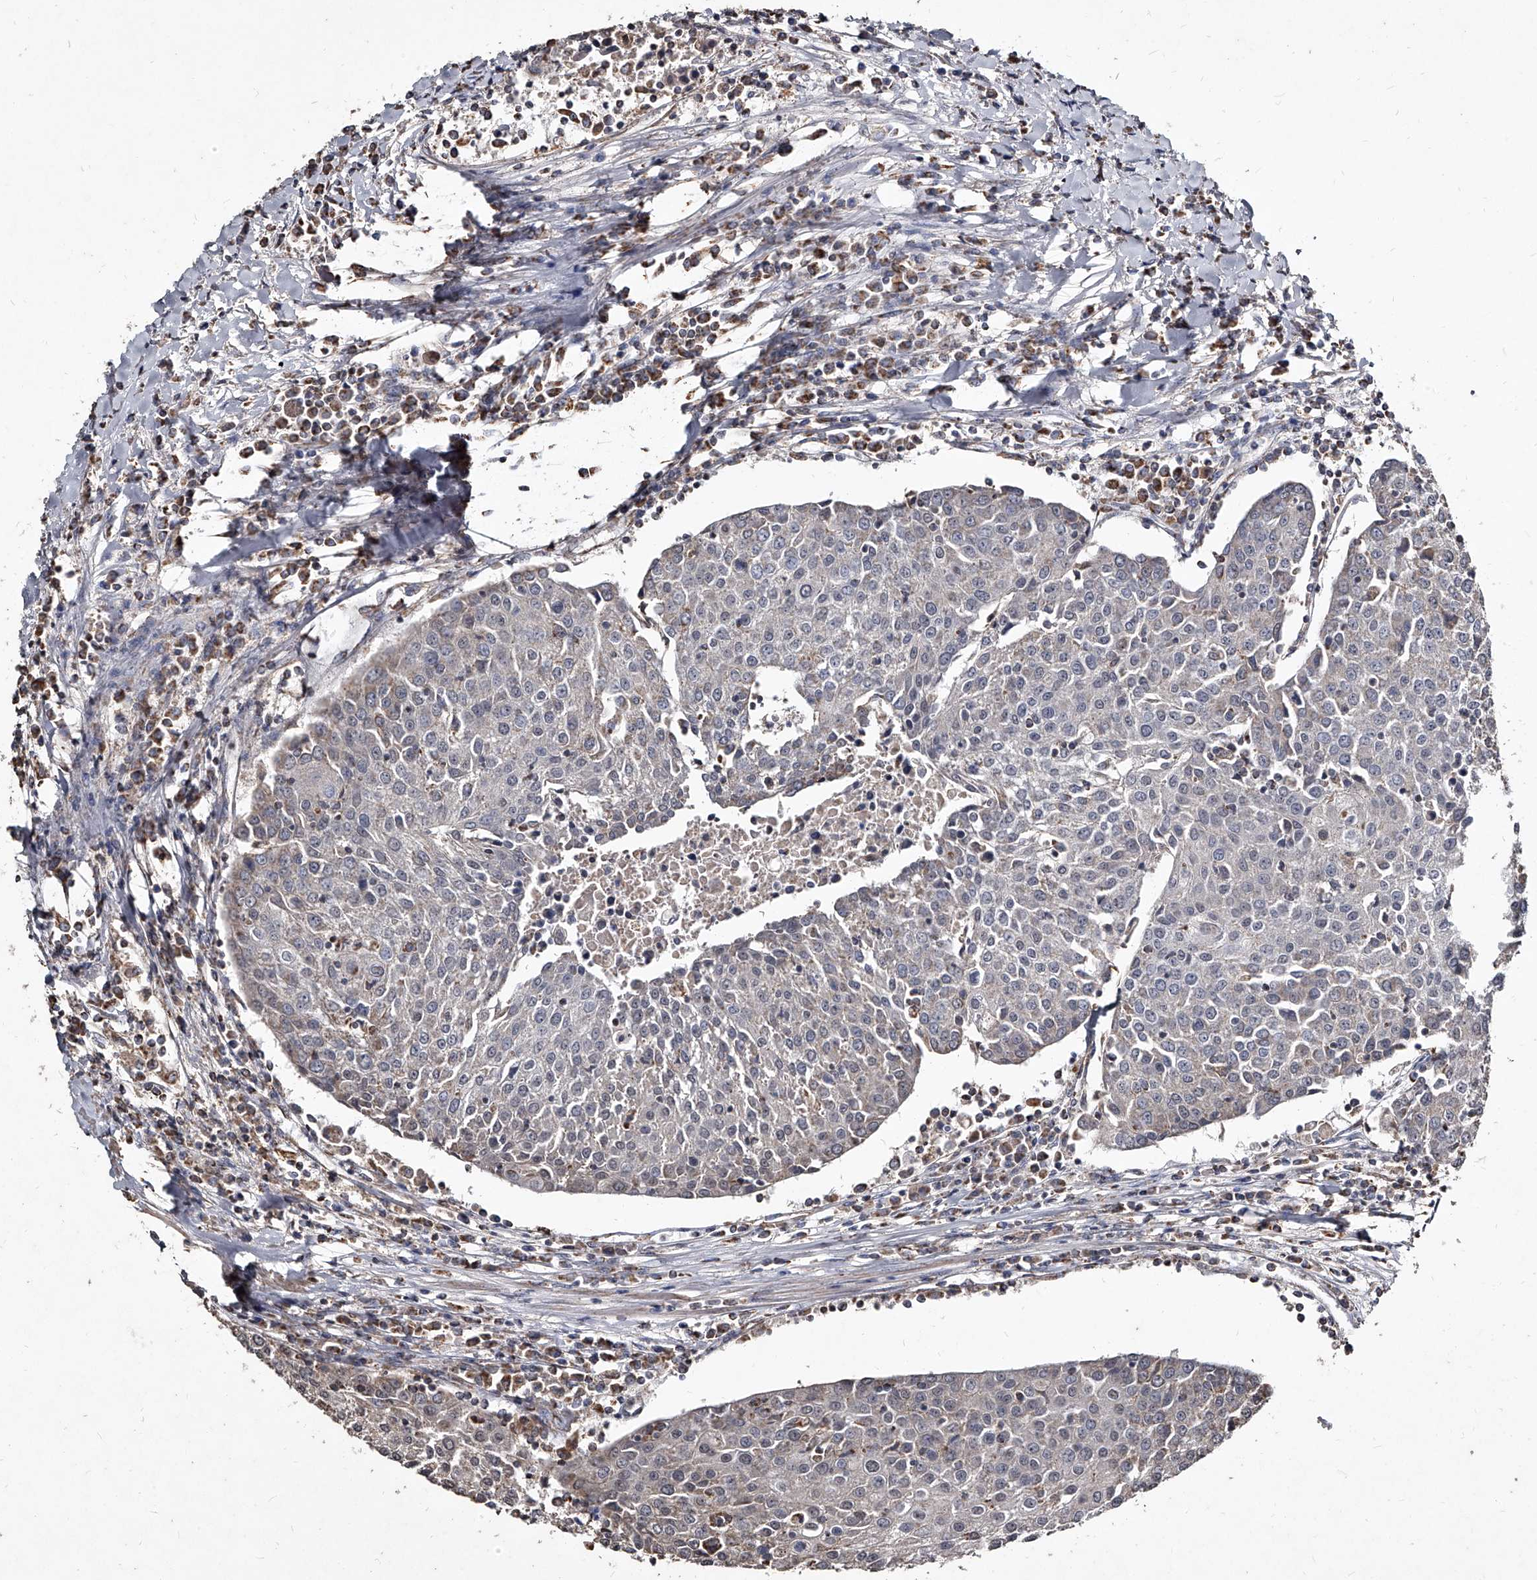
{"staining": {"intensity": "negative", "quantity": "none", "location": "none"}, "tissue": "urothelial cancer", "cell_type": "Tumor cells", "image_type": "cancer", "snomed": [{"axis": "morphology", "description": "Urothelial carcinoma, High grade"}, {"axis": "topography", "description": "Urinary bladder"}], "caption": "Protein analysis of urothelial cancer reveals no significant expression in tumor cells.", "gene": "GPR183", "patient": {"sex": "female", "age": 85}}